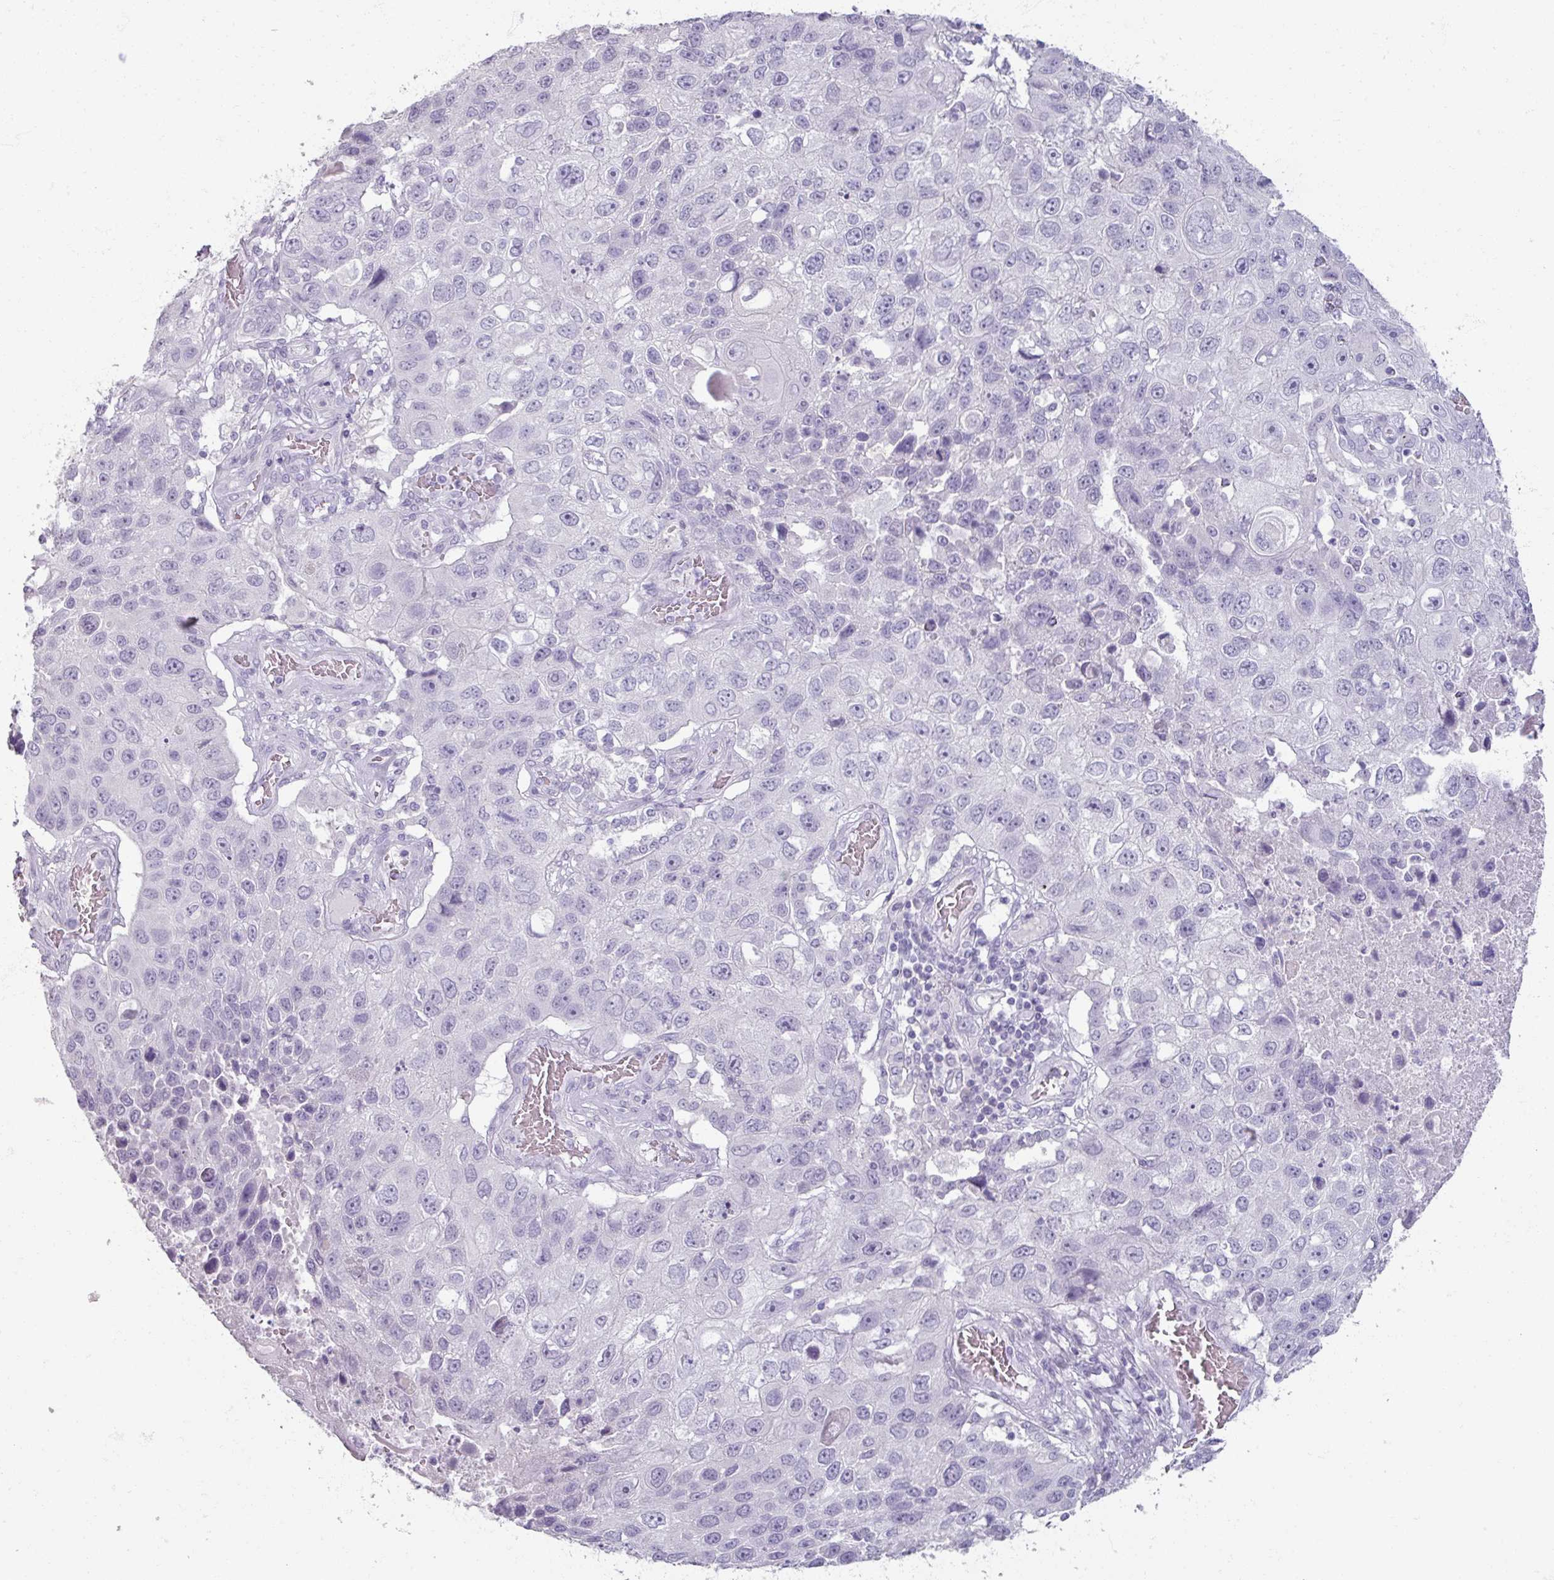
{"staining": {"intensity": "negative", "quantity": "none", "location": "none"}, "tissue": "lung cancer", "cell_type": "Tumor cells", "image_type": "cancer", "snomed": [{"axis": "morphology", "description": "Squamous cell carcinoma, NOS"}, {"axis": "topography", "description": "Lung"}], "caption": "Squamous cell carcinoma (lung) was stained to show a protein in brown. There is no significant staining in tumor cells. (Brightfield microscopy of DAB immunohistochemistry (IHC) at high magnification).", "gene": "TG", "patient": {"sex": "male", "age": 61}}